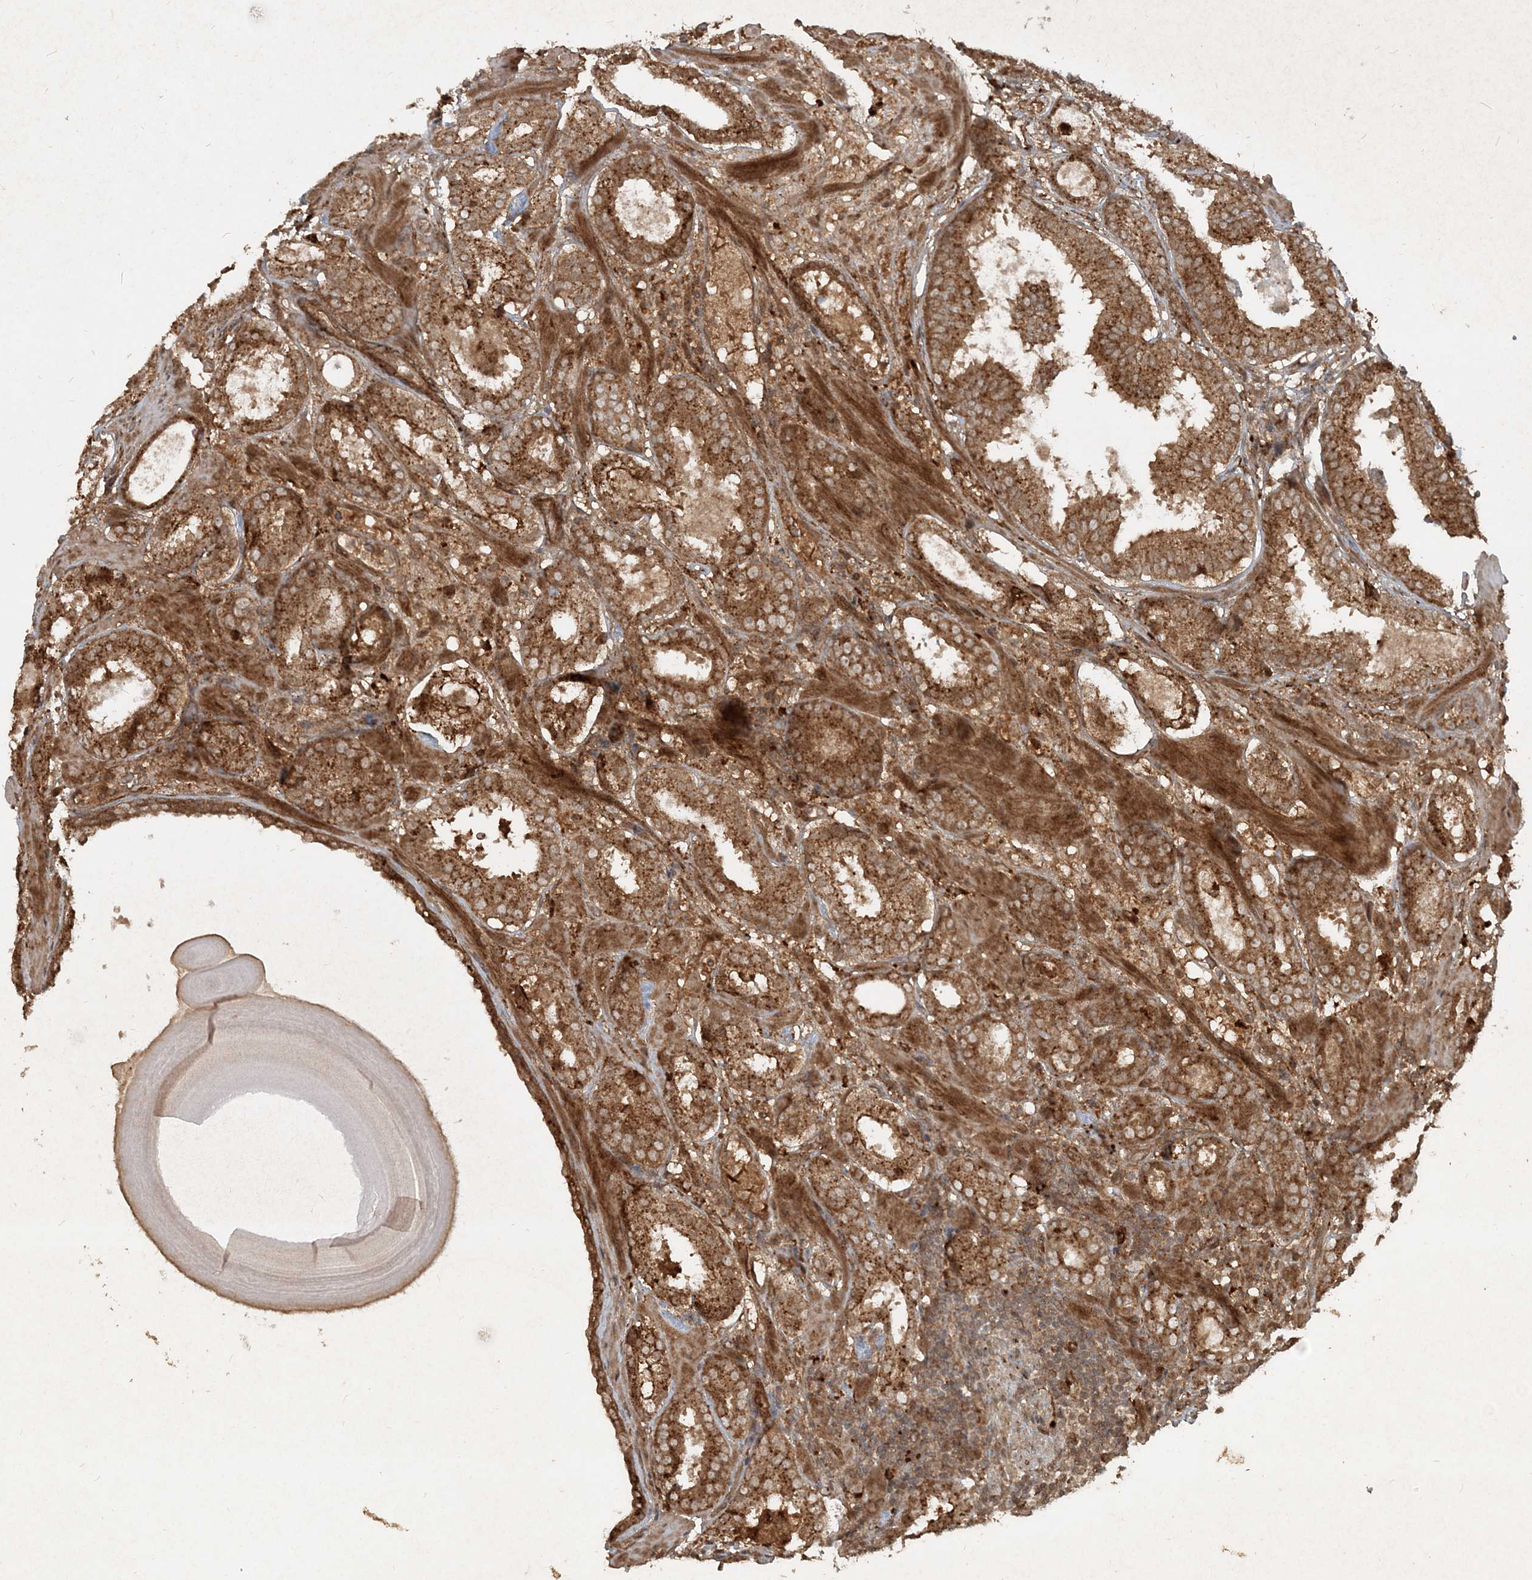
{"staining": {"intensity": "strong", "quantity": ">75%", "location": "cytoplasmic/membranous"}, "tissue": "prostate cancer", "cell_type": "Tumor cells", "image_type": "cancer", "snomed": [{"axis": "morphology", "description": "Adenocarcinoma, Low grade"}, {"axis": "topography", "description": "Prostate"}], "caption": "Protein expression analysis of human prostate cancer (adenocarcinoma (low-grade)) reveals strong cytoplasmic/membranous expression in about >75% of tumor cells.", "gene": "NARS1", "patient": {"sex": "male", "age": 69}}